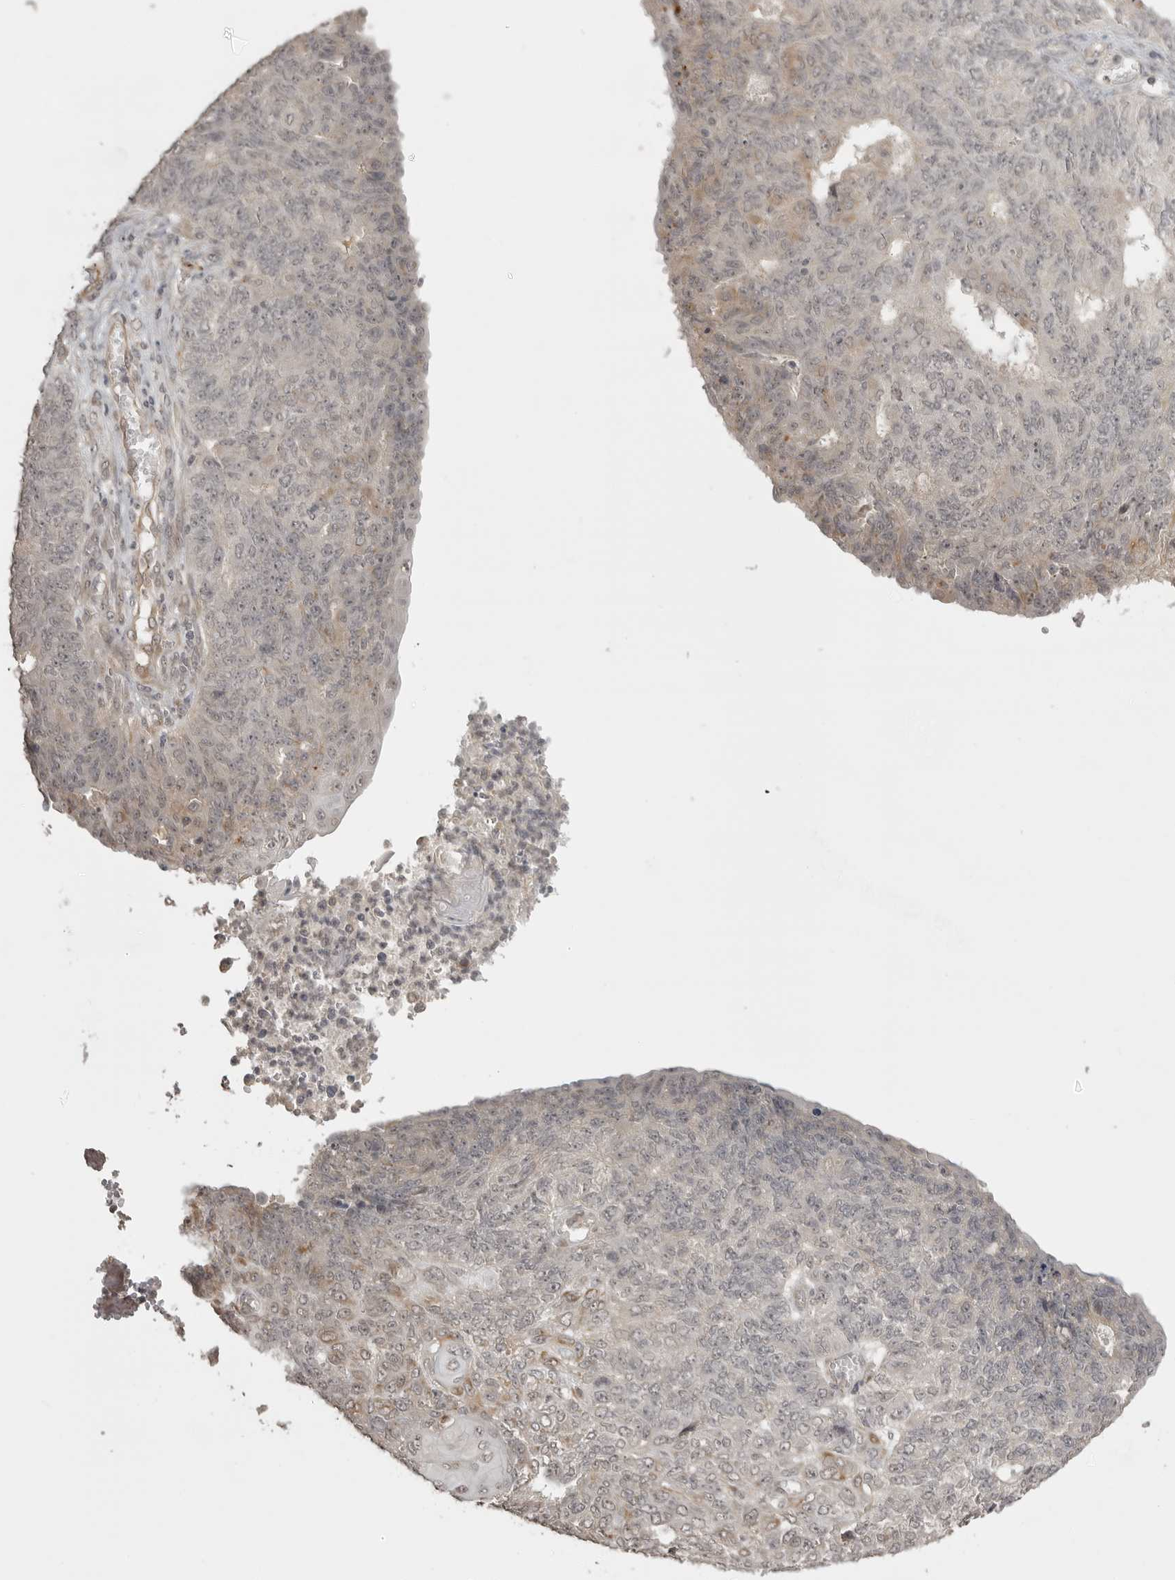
{"staining": {"intensity": "weak", "quantity": "<25%", "location": "cytoplasmic/membranous"}, "tissue": "endometrial cancer", "cell_type": "Tumor cells", "image_type": "cancer", "snomed": [{"axis": "morphology", "description": "Adenocarcinoma, NOS"}, {"axis": "topography", "description": "Endometrium"}], "caption": "Tumor cells show no significant positivity in endometrial adenocarcinoma.", "gene": "SMG8", "patient": {"sex": "female", "age": 32}}